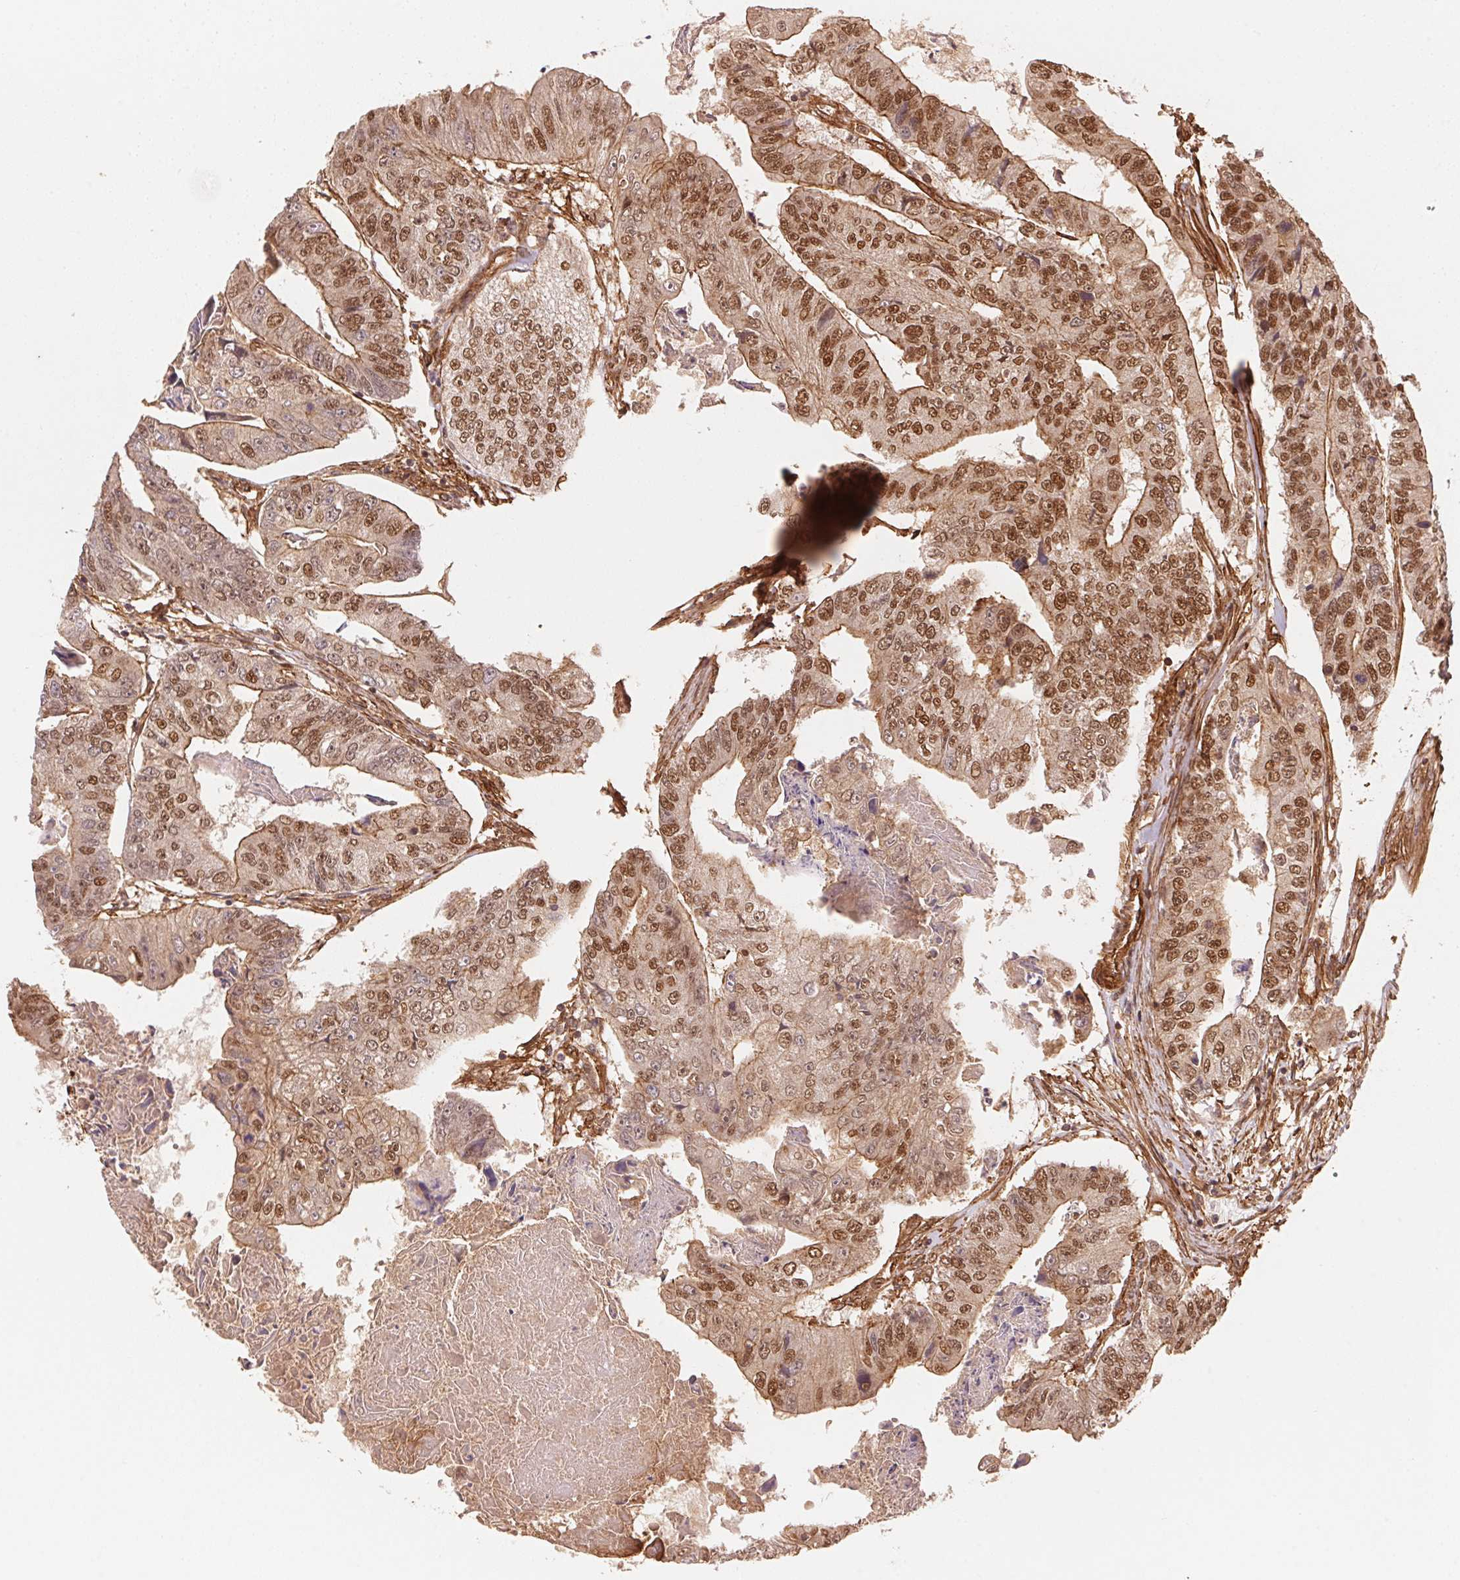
{"staining": {"intensity": "moderate", "quantity": ">75%", "location": "cytoplasmic/membranous,nuclear"}, "tissue": "colorectal cancer", "cell_type": "Tumor cells", "image_type": "cancer", "snomed": [{"axis": "morphology", "description": "Adenocarcinoma, NOS"}, {"axis": "topography", "description": "Colon"}], "caption": "This histopathology image shows IHC staining of human colorectal cancer, with medium moderate cytoplasmic/membranous and nuclear positivity in about >75% of tumor cells.", "gene": "TNIP2", "patient": {"sex": "female", "age": 67}}